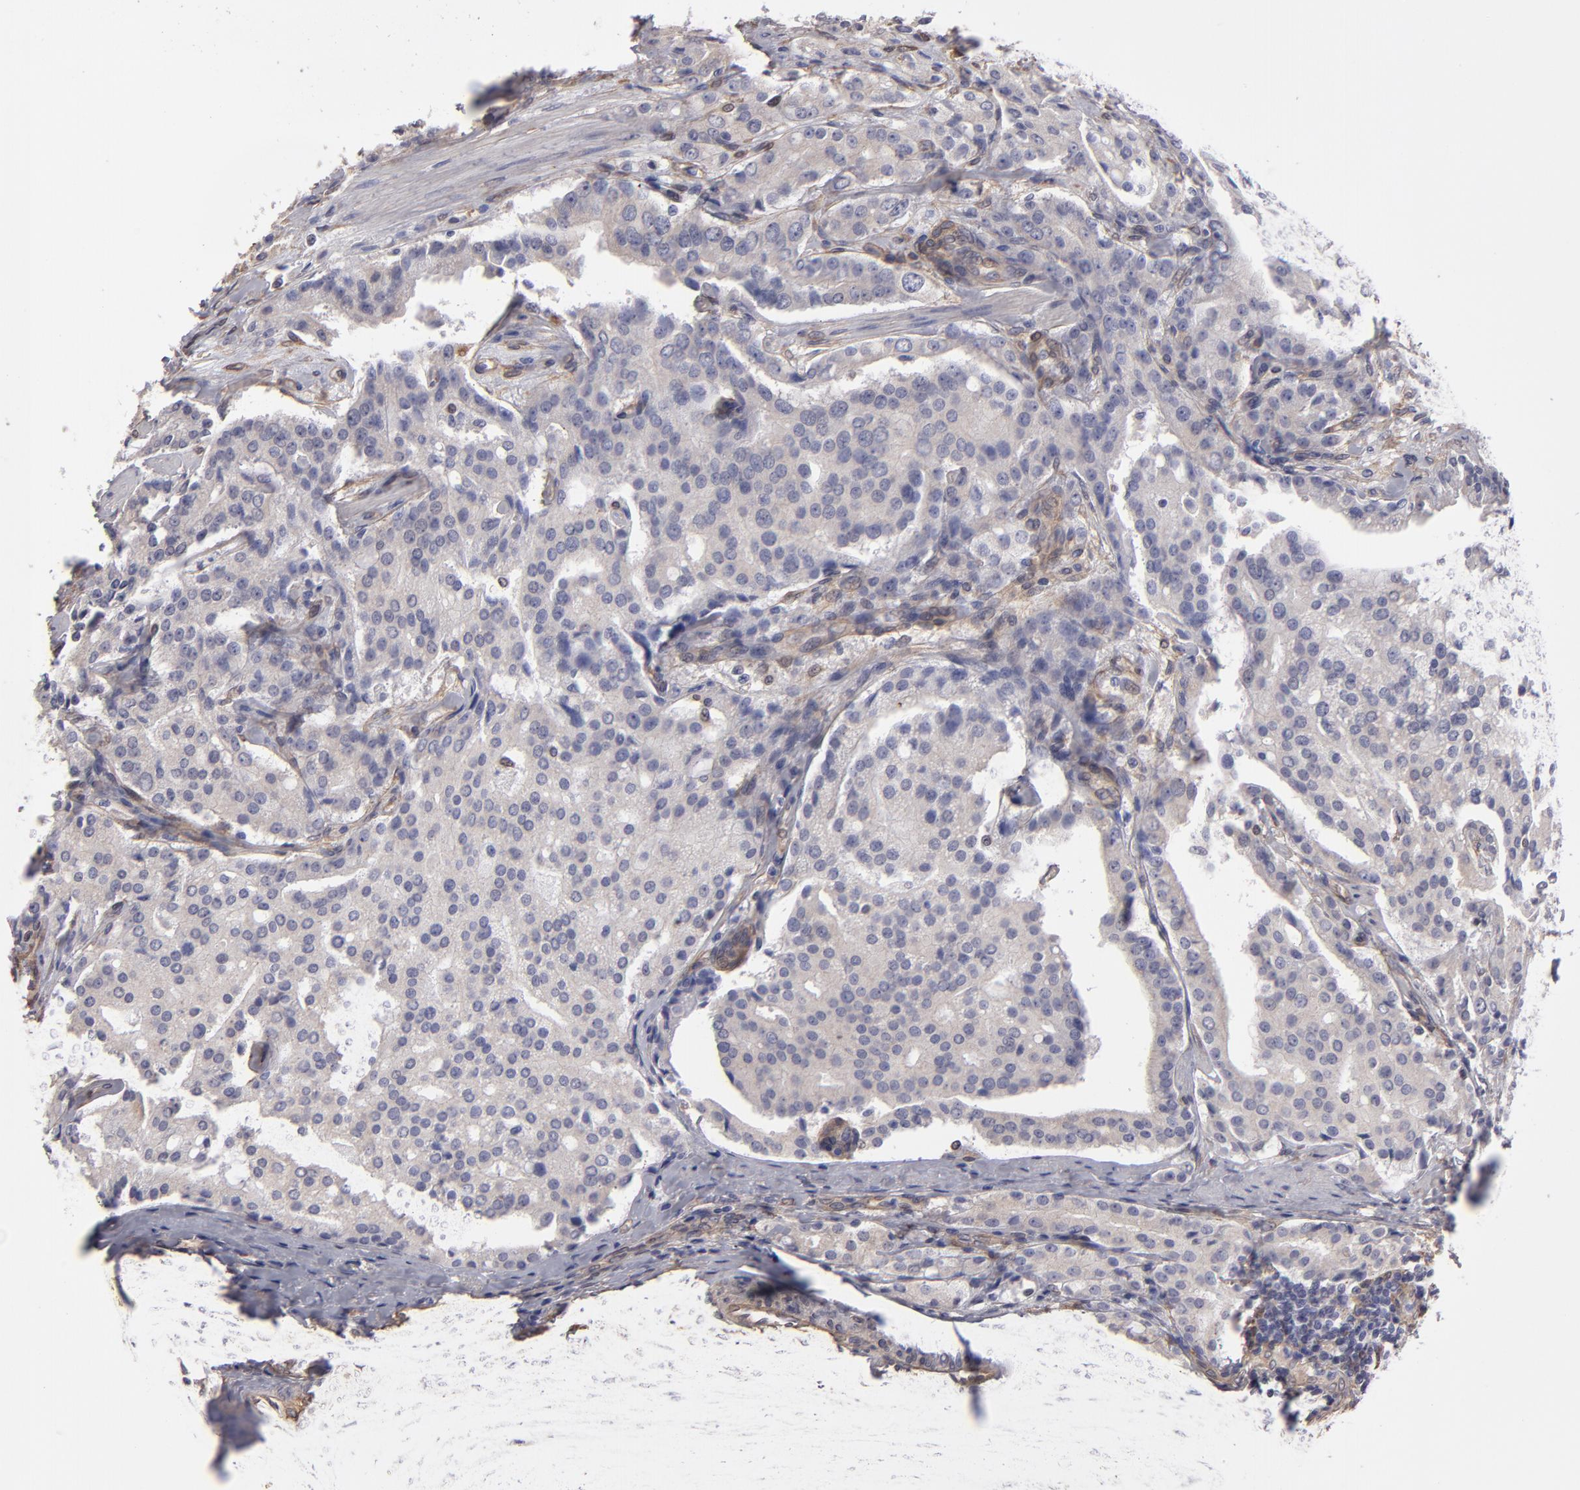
{"staining": {"intensity": "weak", "quantity": ">75%", "location": "cytoplasmic/membranous"}, "tissue": "prostate cancer", "cell_type": "Tumor cells", "image_type": "cancer", "snomed": [{"axis": "morphology", "description": "Adenocarcinoma, Medium grade"}, {"axis": "topography", "description": "Prostate"}], "caption": "The histopathology image reveals staining of prostate cancer (adenocarcinoma (medium-grade)), revealing weak cytoplasmic/membranous protein staining (brown color) within tumor cells.", "gene": "NDRG2", "patient": {"sex": "male", "age": 72}}